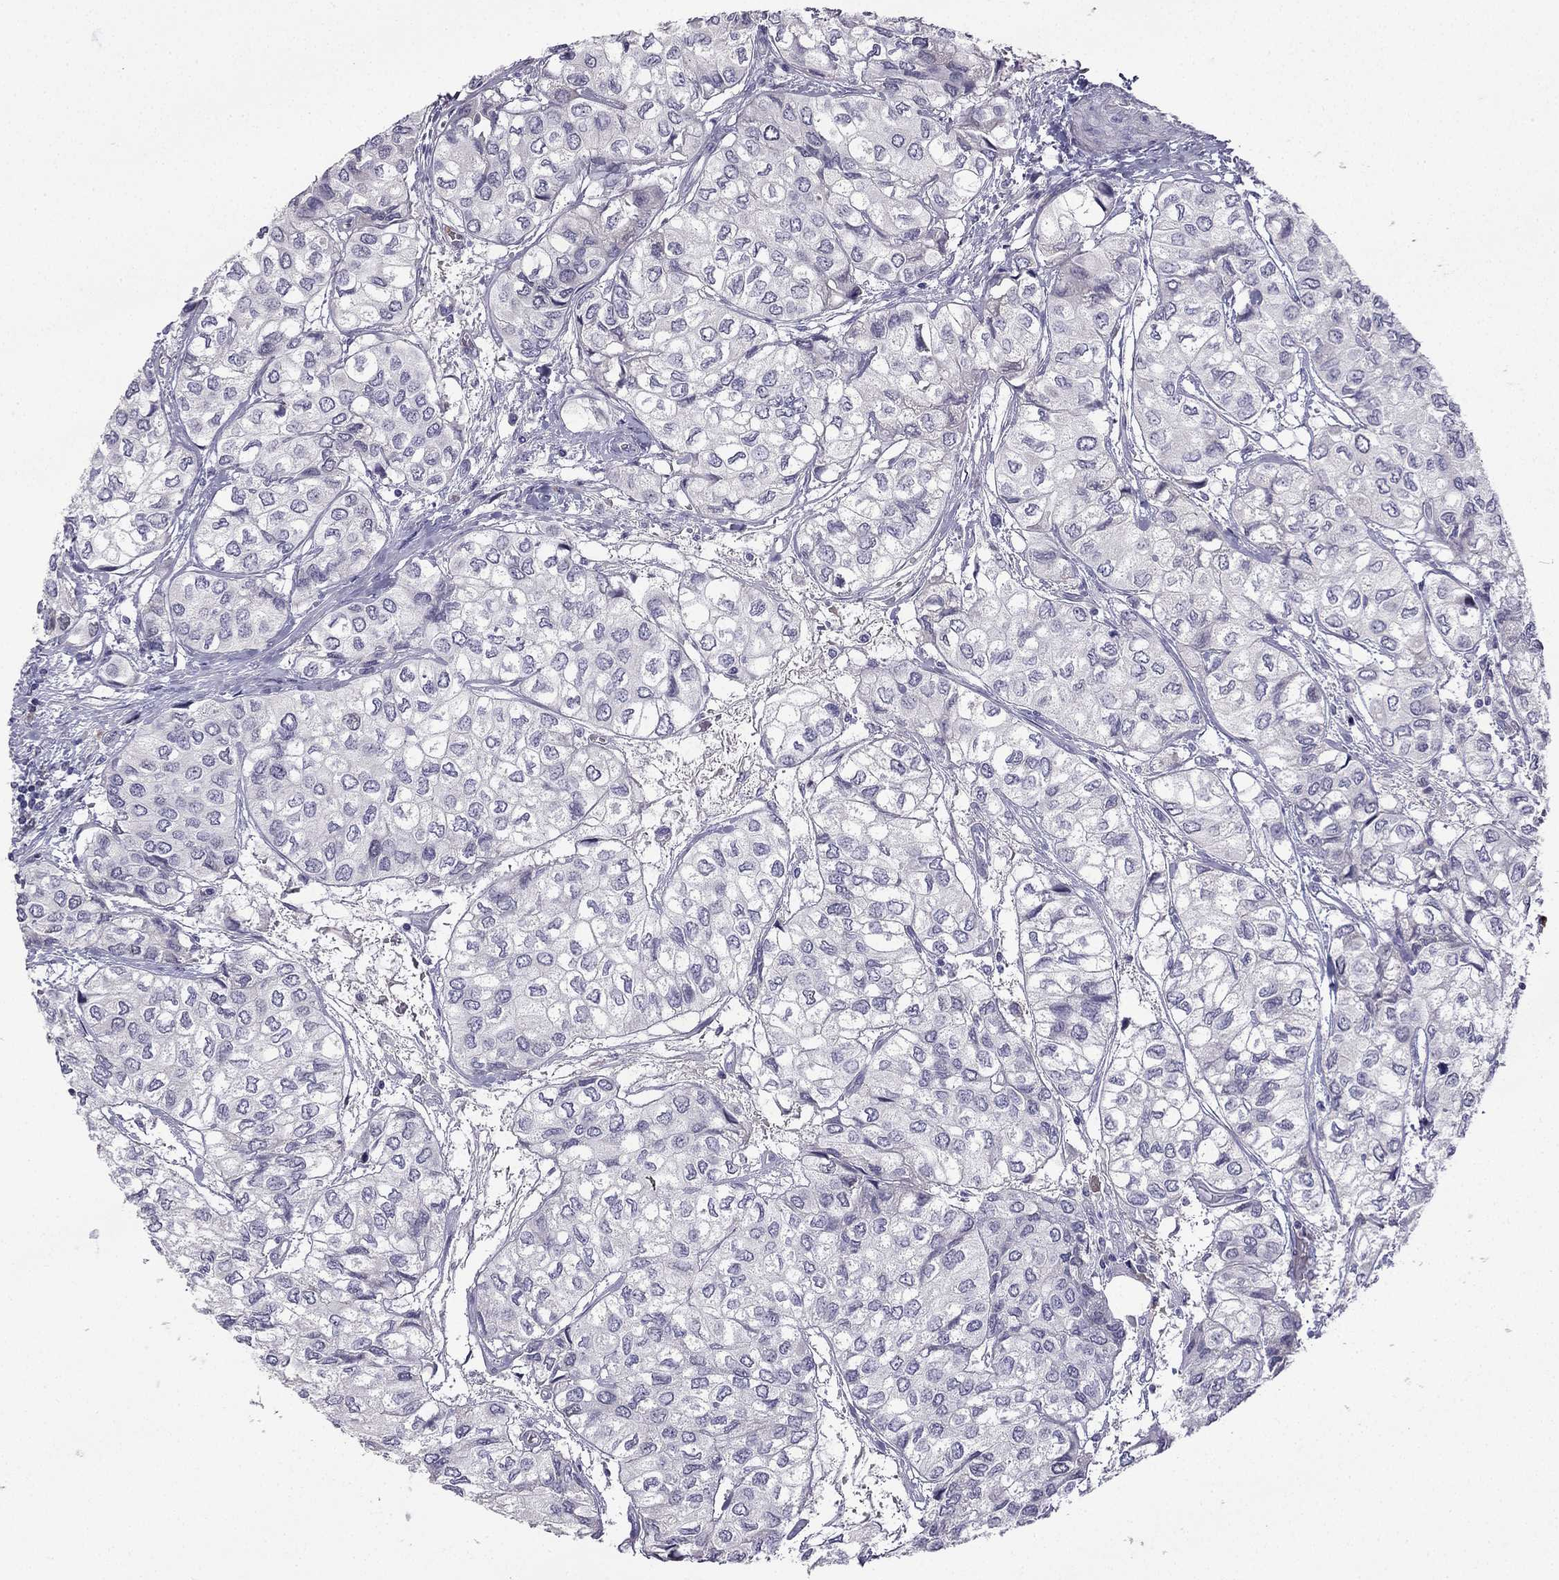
{"staining": {"intensity": "negative", "quantity": "none", "location": "none"}, "tissue": "urothelial cancer", "cell_type": "Tumor cells", "image_type": "cancer", "snomed": [{"axis": "morphology", "description": "Urothelial carcinoma, High grade"}, {"axis": "topography", "description": "Urinary bladder"}], "caption": "Immunohistochemistry (IHC) of human urothelial cancer displays no staining in tumor cells.", "gene": "UHRF1", "patient": {"sex": "male", "age": 73}}